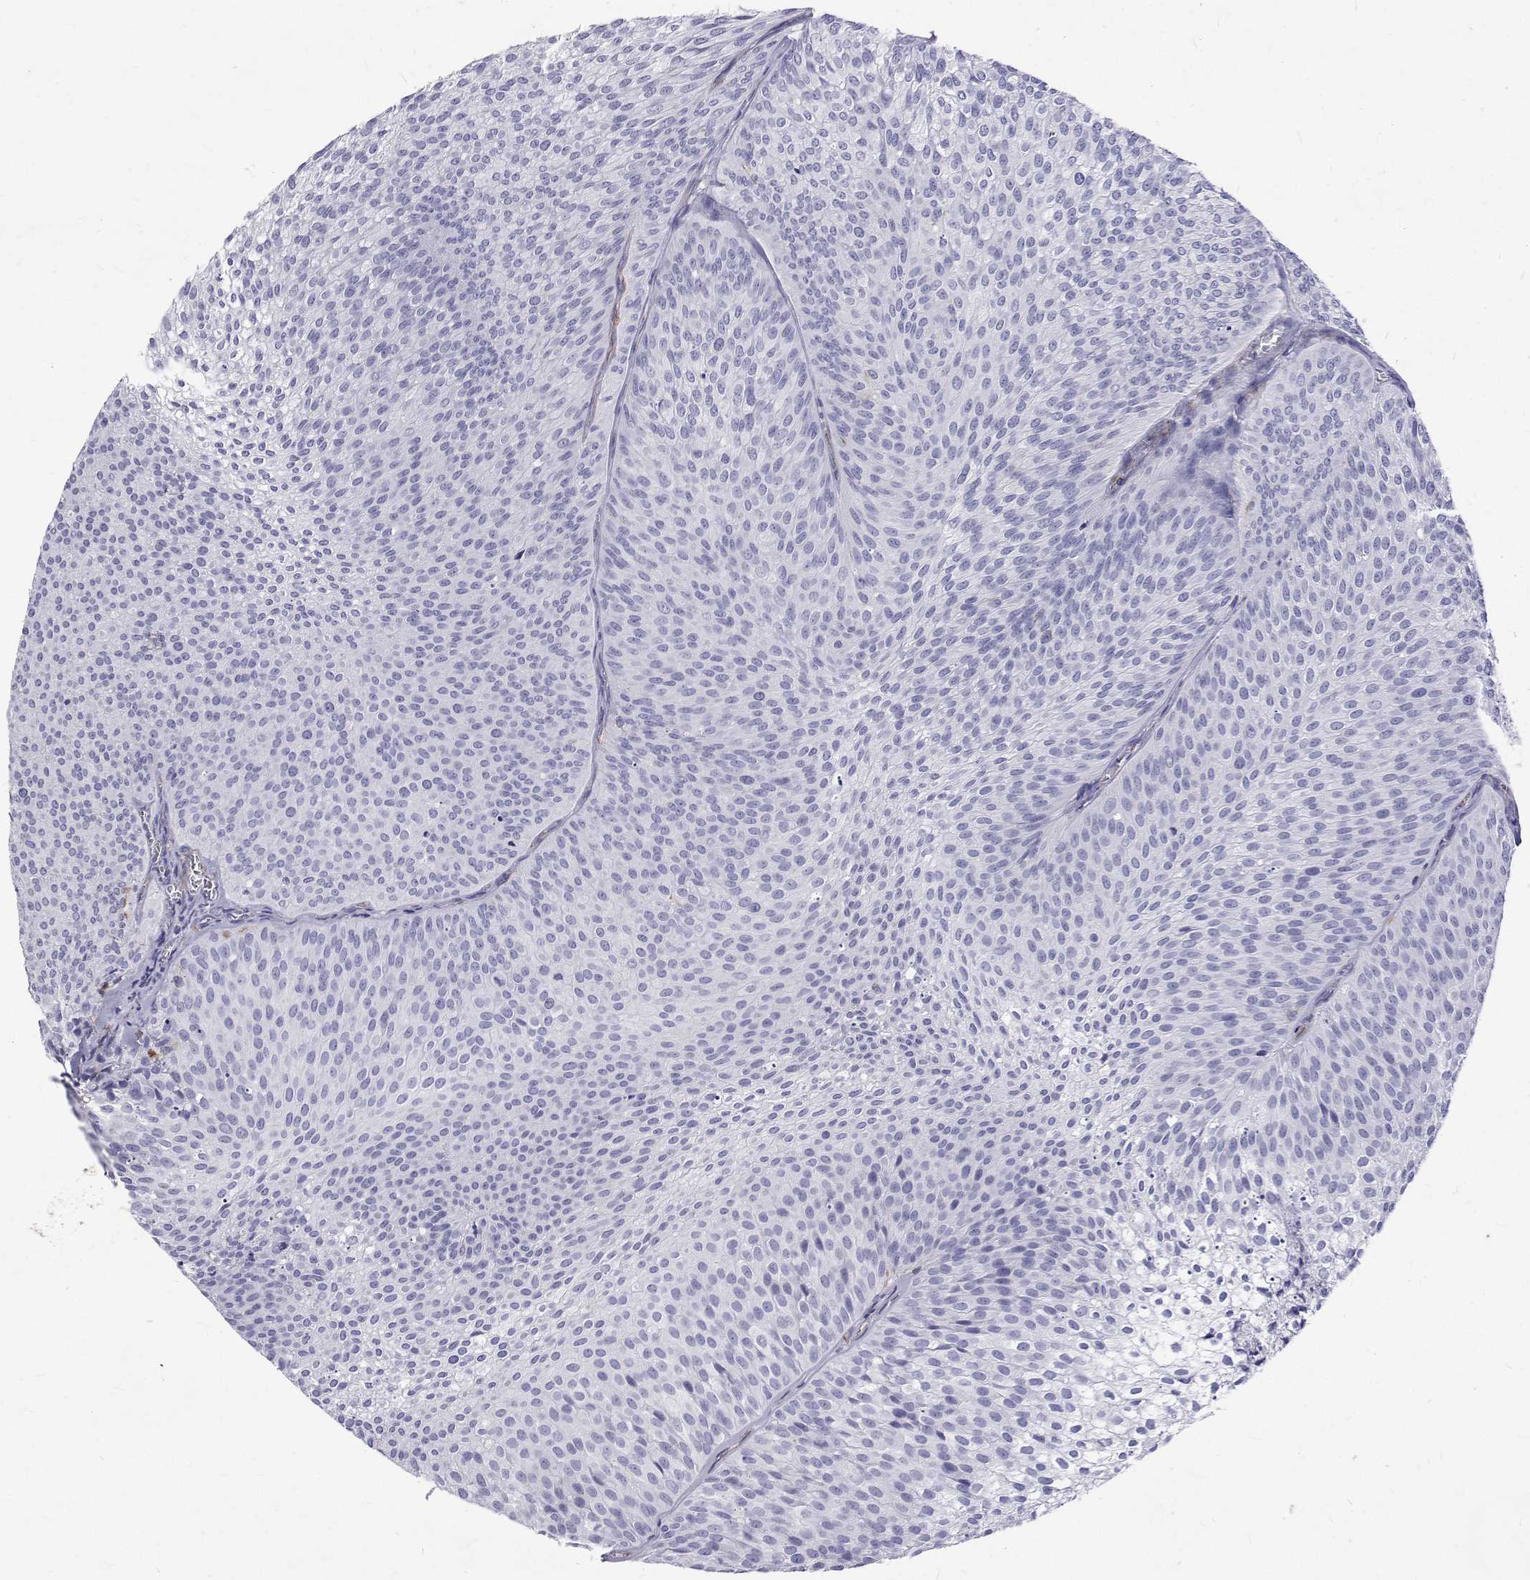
{"staining": {"intensity": "negative", "quantity": "none", "location": "none"}, "tissue": "urothelial cancer", "cell_type": "Tumor cells", "image_type": "cancer", "snomed": [{"axis": "morphology", "description": "Urothelial carcinoma, Low grade"}, {"axis": "topography", "description": "Urinary bladder"}], "caption": "IHC micrograph of neoplastic tissue: urothelial carcinoma (low-grade) stained with DAB exhibits no significant protein expression in tumor cells.", "gene": "OPRPN", "patient": {"sex": "male", "age": 91}}